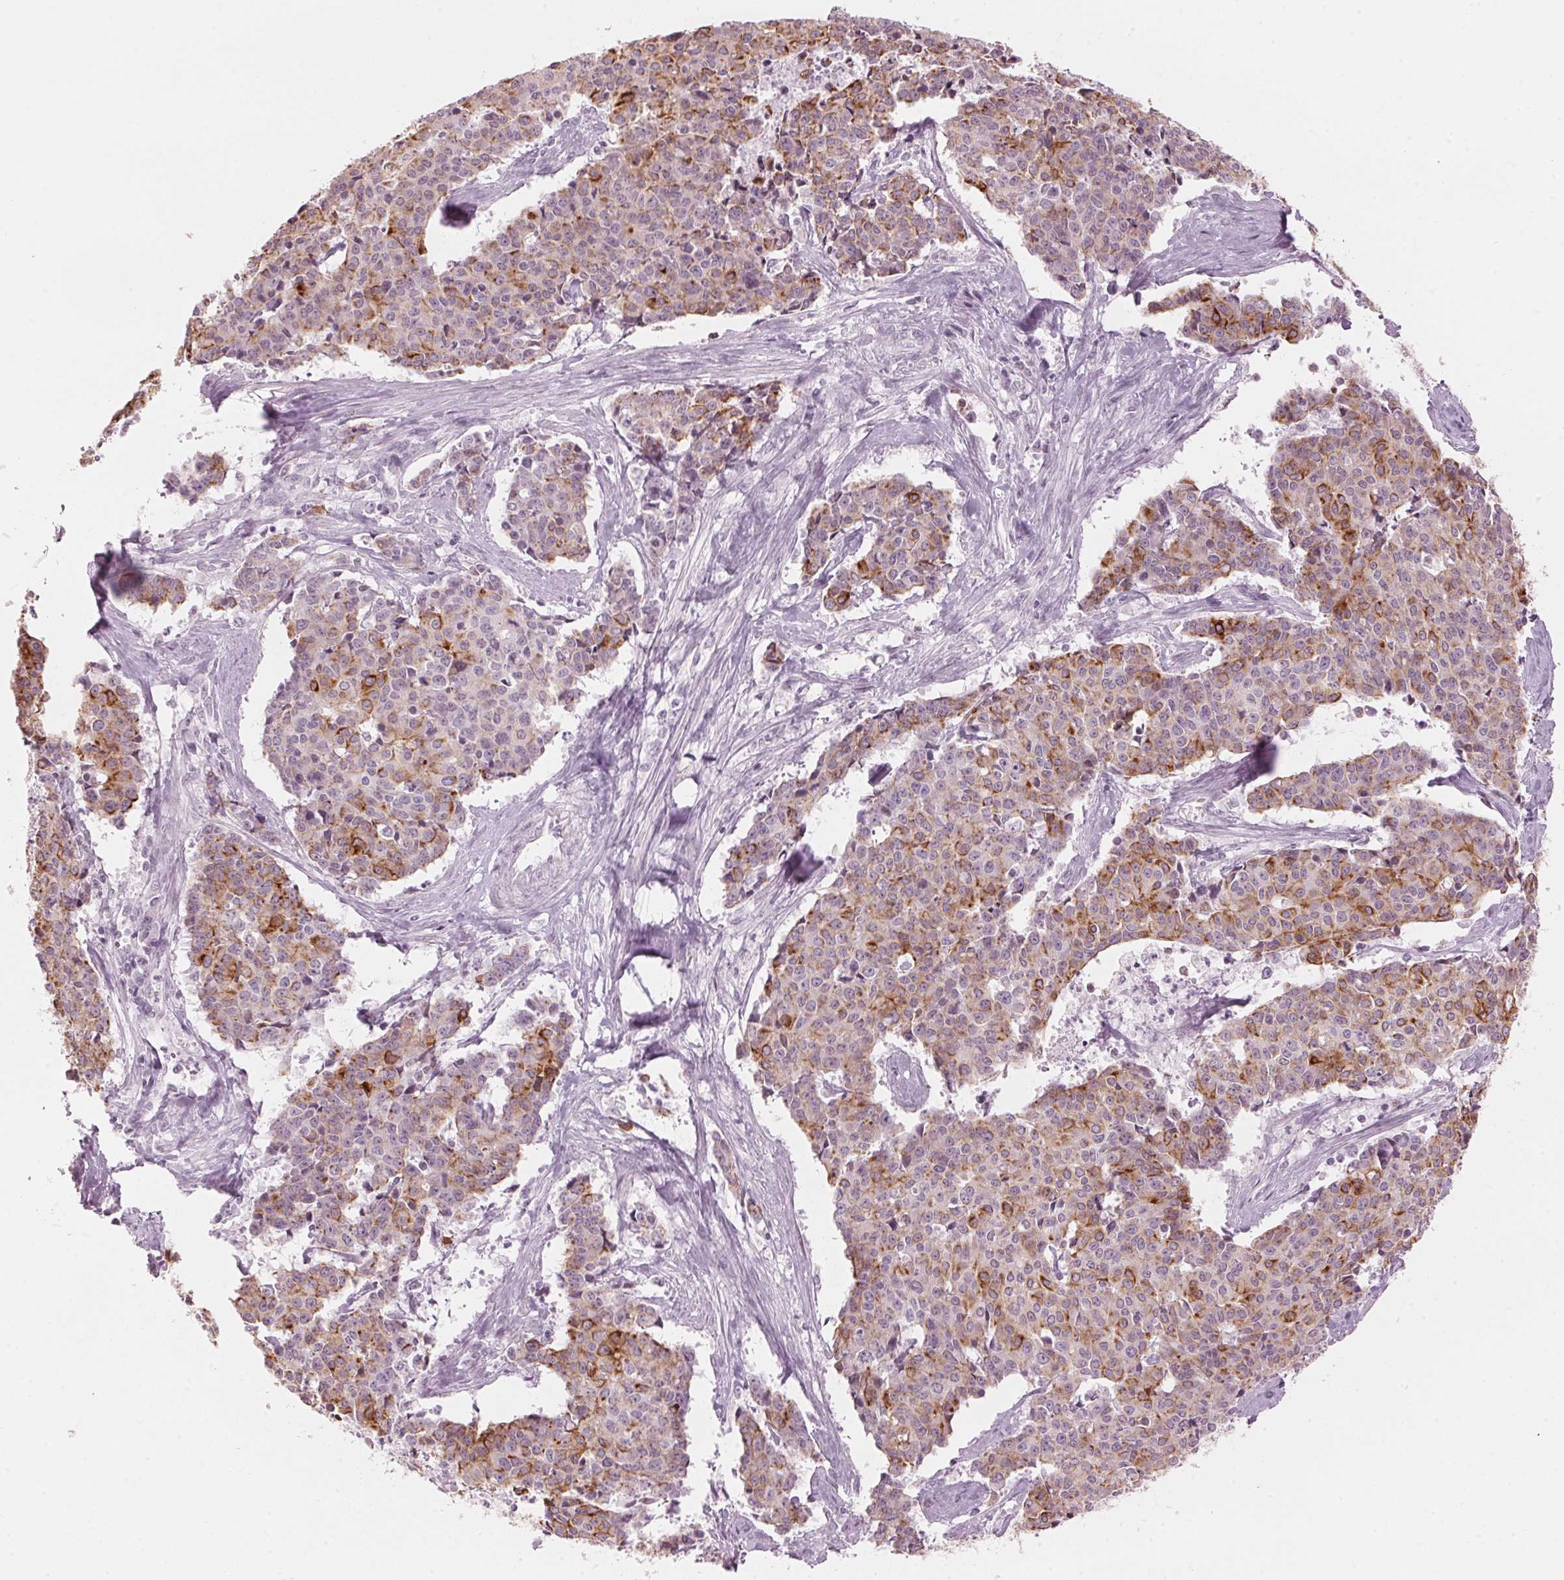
{"staining": {"intensity": "moderate", "quantity": "25%-75%", "location": "cytoplasmic/membranous"}, "tissue": "cervical cancer", "cell_type": "Tumor cells", "image_type": "cancer", "snomed": [{"axis": "morphology", "description": "Squamous cell carcinoma, NOS"}, {"axis": "topography", "description": "Cervix"}], "caption": "This photomicrograph demonstrates cervical cancer stained with immunohistochemistry (IHC) to label a protein in brown. The cytoplasmic/membranous of tumor cells show moderate positivity for the protein. Nuclei are counter-stained blue.", "gene": "SCTR", "patient": {"sex": "female", "age": 28}}